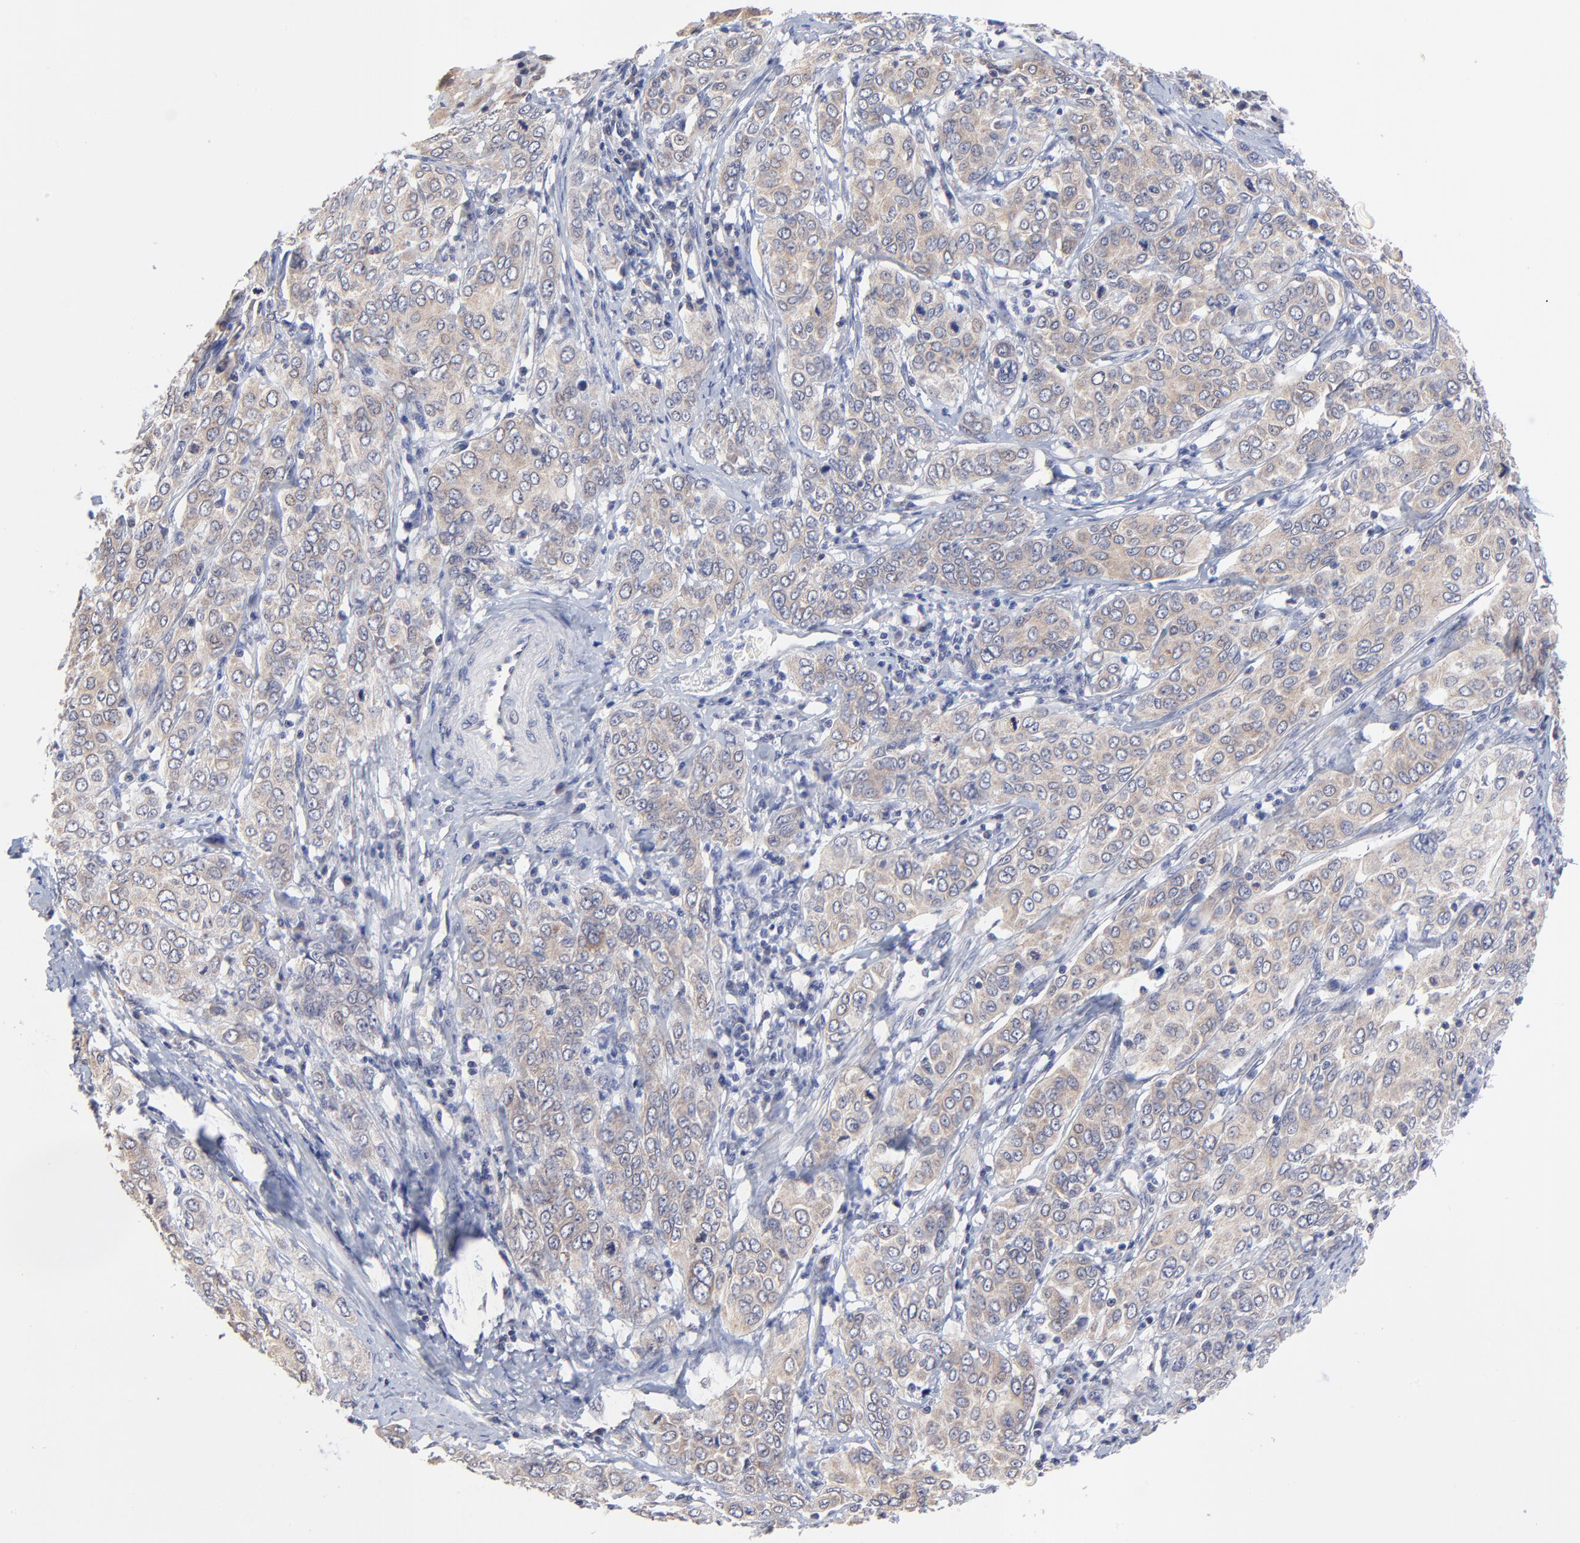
{"staining": {"intensity": "weak", "quantity": ">75%", "location": "cytoplasmic/membranous"}, "tissue": "cervical cancer", "cell_type": "Tumor cells", "image_type": "cancer", "snomed": [{"axis": "morphology", "description": "Squamous cell carcinoma, NOS"}, {"axis": "topography", "description": "Cervix"}], "caption": "Immunohistochemical staining of human cervical squamous cell carcinoma reveals weak cytoplasmic/membranous protein staining in about >75% of tumor cells.", "gene": "FBXO8", "patient": {"sex": "female", "age": 38}}